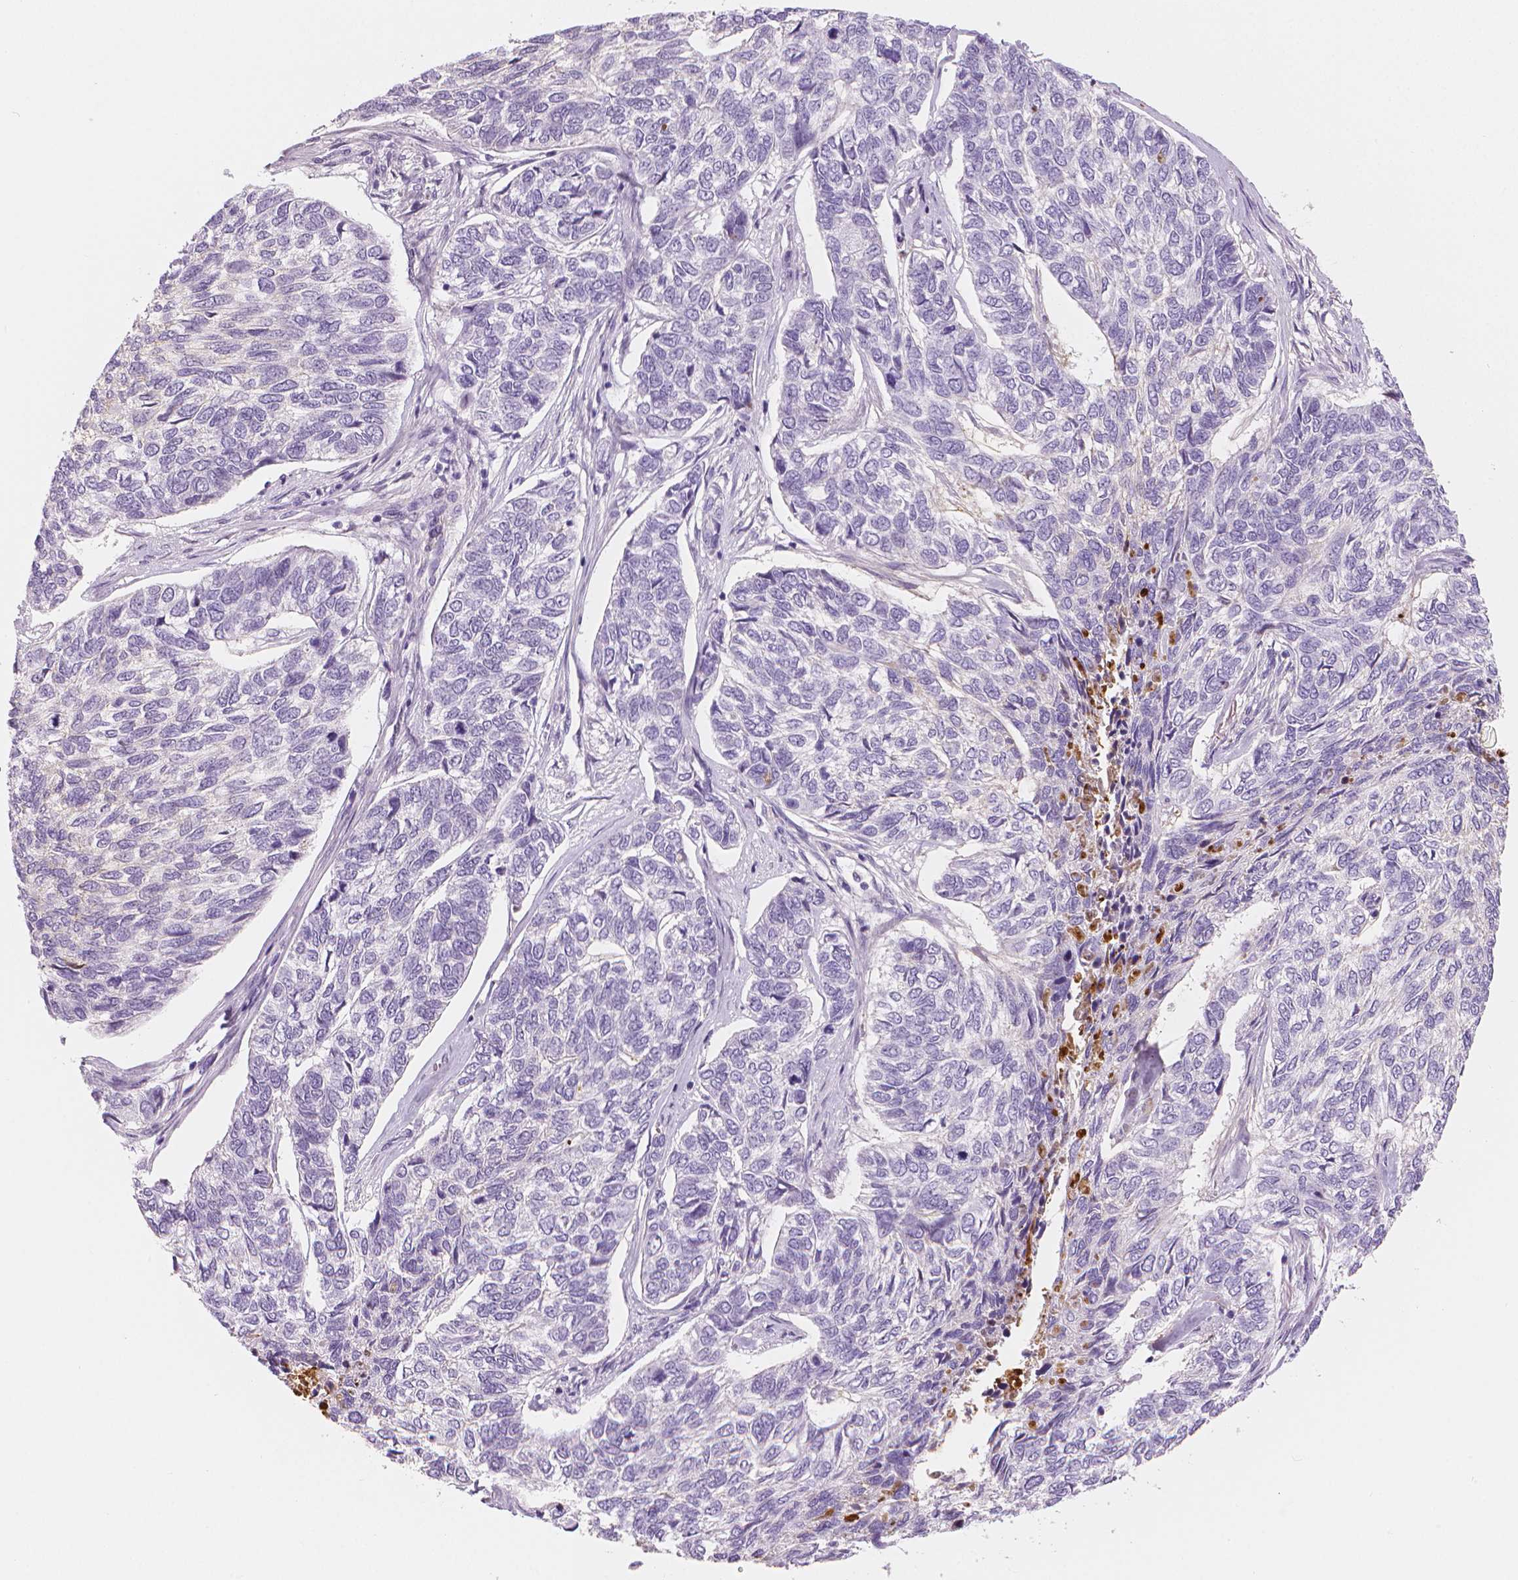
{"staining": {"intensity": "negative", "quantity": "none", "location": "none"}, "tissue": "skin cancer", "cell_type": "Tumor cells", "image_type": "cancer", "snomed": [{"axis": "morphology", "description": "Basal cell carcinoma"}, {"axis": "topography", "description": "Skin"}], "caption": "IHC image of neoplastic tissue: basal cell carcinoma (skin) stained with DAB (3,3'-diaminobenzidine) exhibits no significant protein expression in tumor cells. (DAB IHC, high magnification).", "gene": "APOA4", "patient": {"sex": "female", "age": 65}}